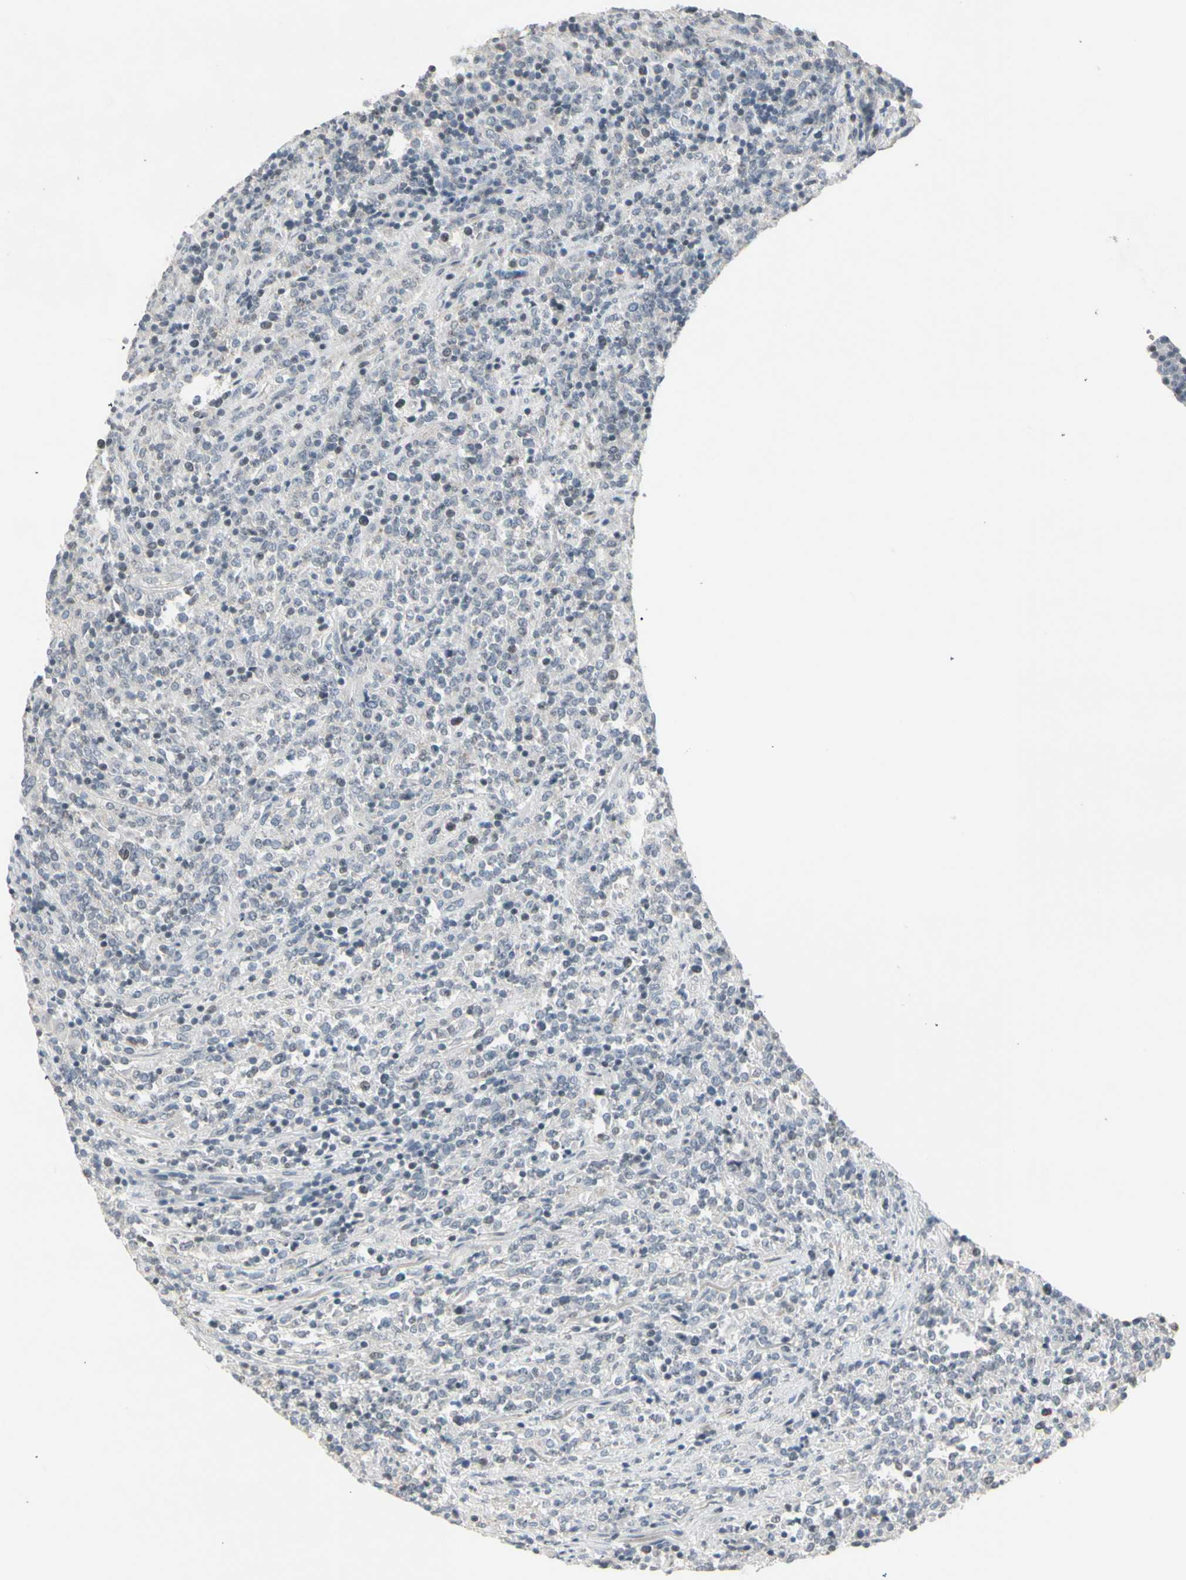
{"staining": {"intensity": "negative", "quantity": "none", "location": "none"}, "tissue": "lymphoma", "cell_type": "Tumor cells", "image_type": "cancer", "snomed": [{"axis": "morphology", "description": "Malignant lymphoma, non-Hodgkin's type, High grade"}, {"axis": "topography", "description": "Soft tissue"}], "caption": "The immunohistochemistry (IHC) image has no significant expression in tumor cells of lymphoma tissue.", "gene": "DMPK", "patient": {"sex": "male", "age": 18}}